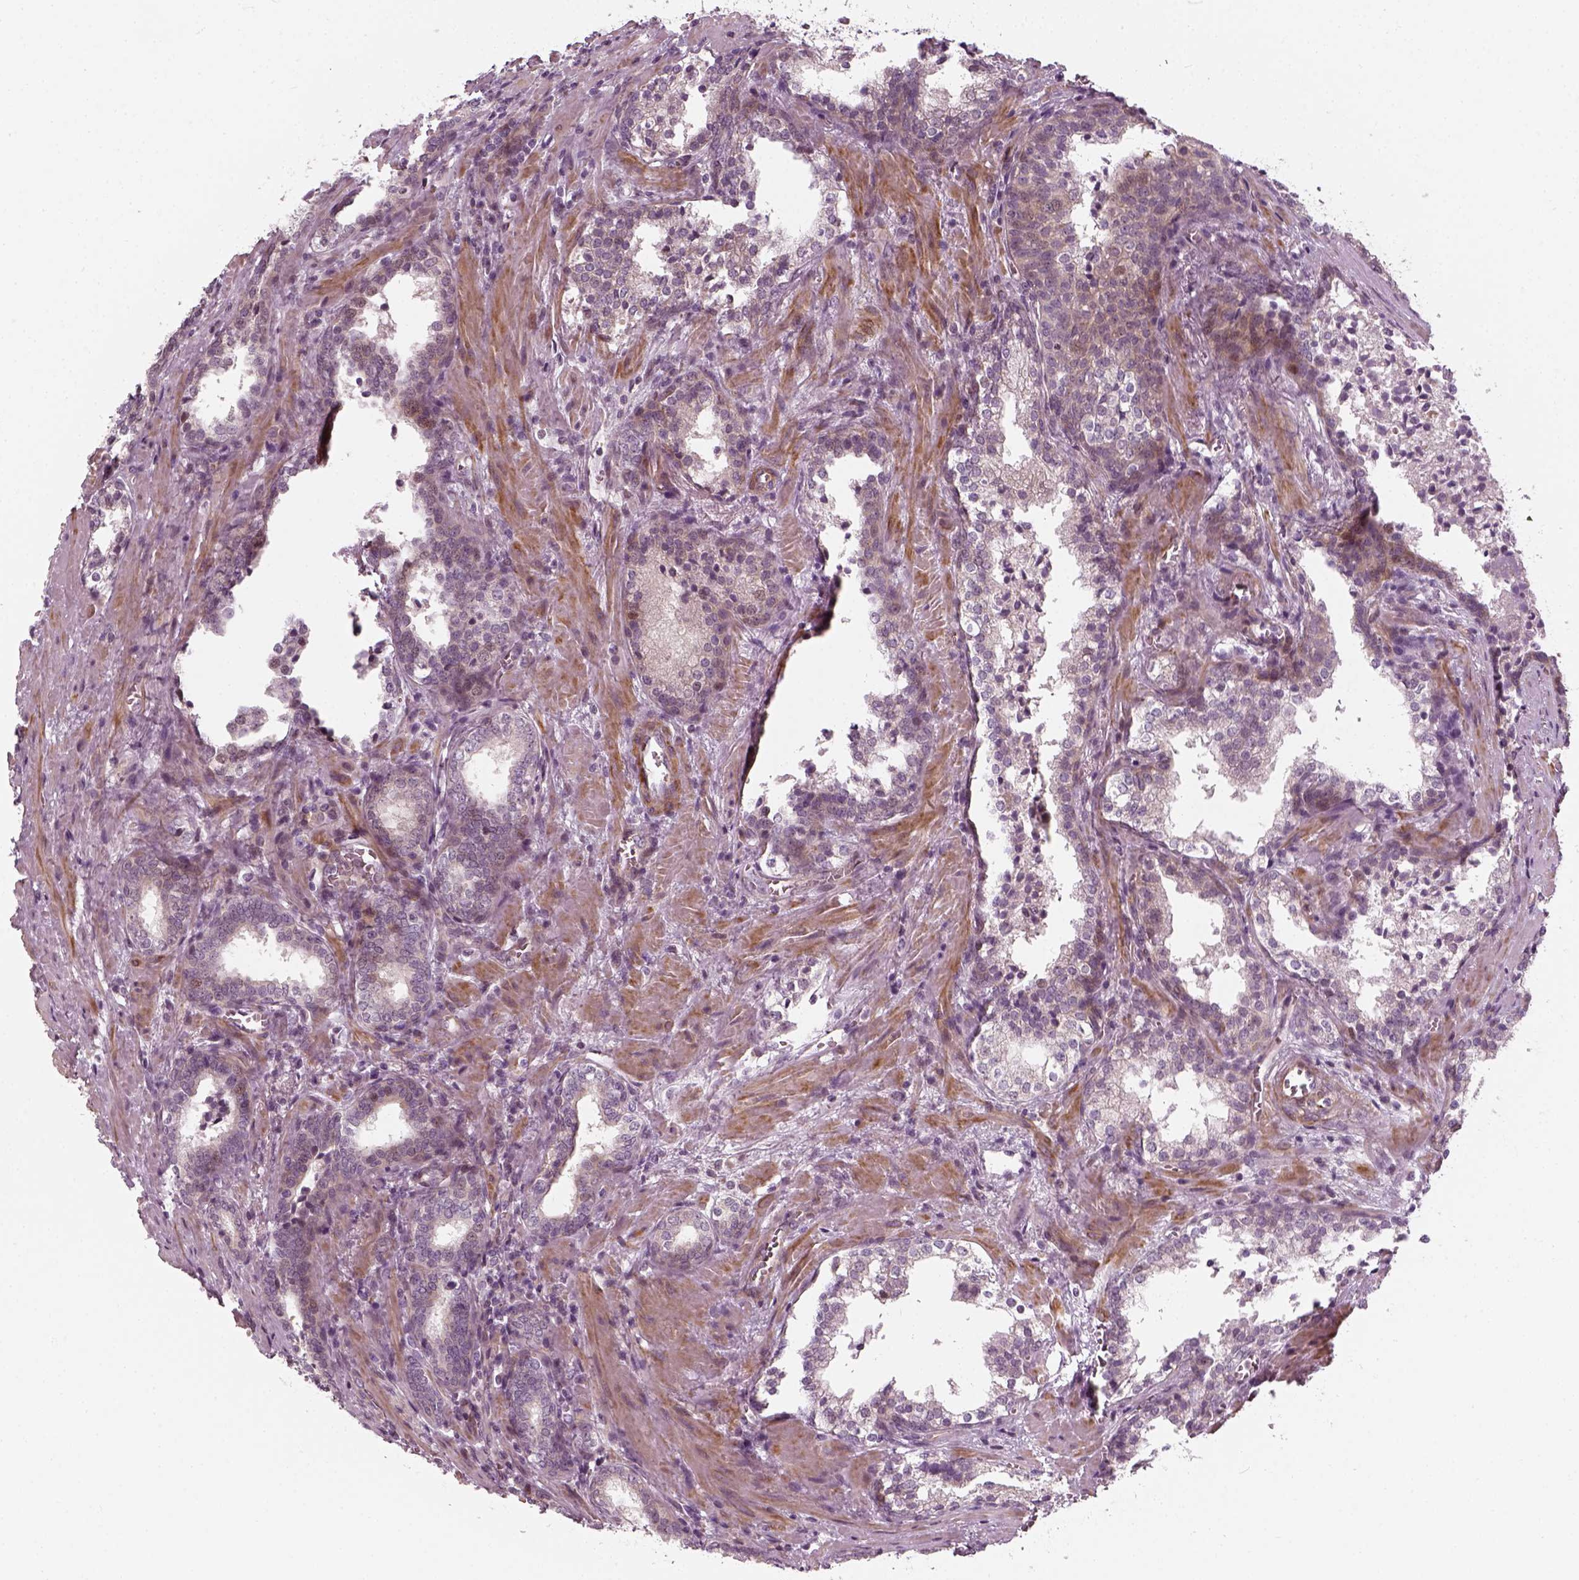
{"staining": {"intensity": "negative", "quantity": "none", "location": "none"}, "tissue": "prostate cancer", "cell_type": "Tumor cells", "image_type": "cancer", "snomed": [{"axis": "morphology", "description": "Adenocarcinoma, NOS"}, {"axis": "topography", "description": "Prostate and seminal vesicle, NOS"}], "caption": "A photomicrograph of human prostate cancer is negative for staining in tumor cells.", "gene": "DNASE1L1", "patient": {"sex": "male", "age": 63}}